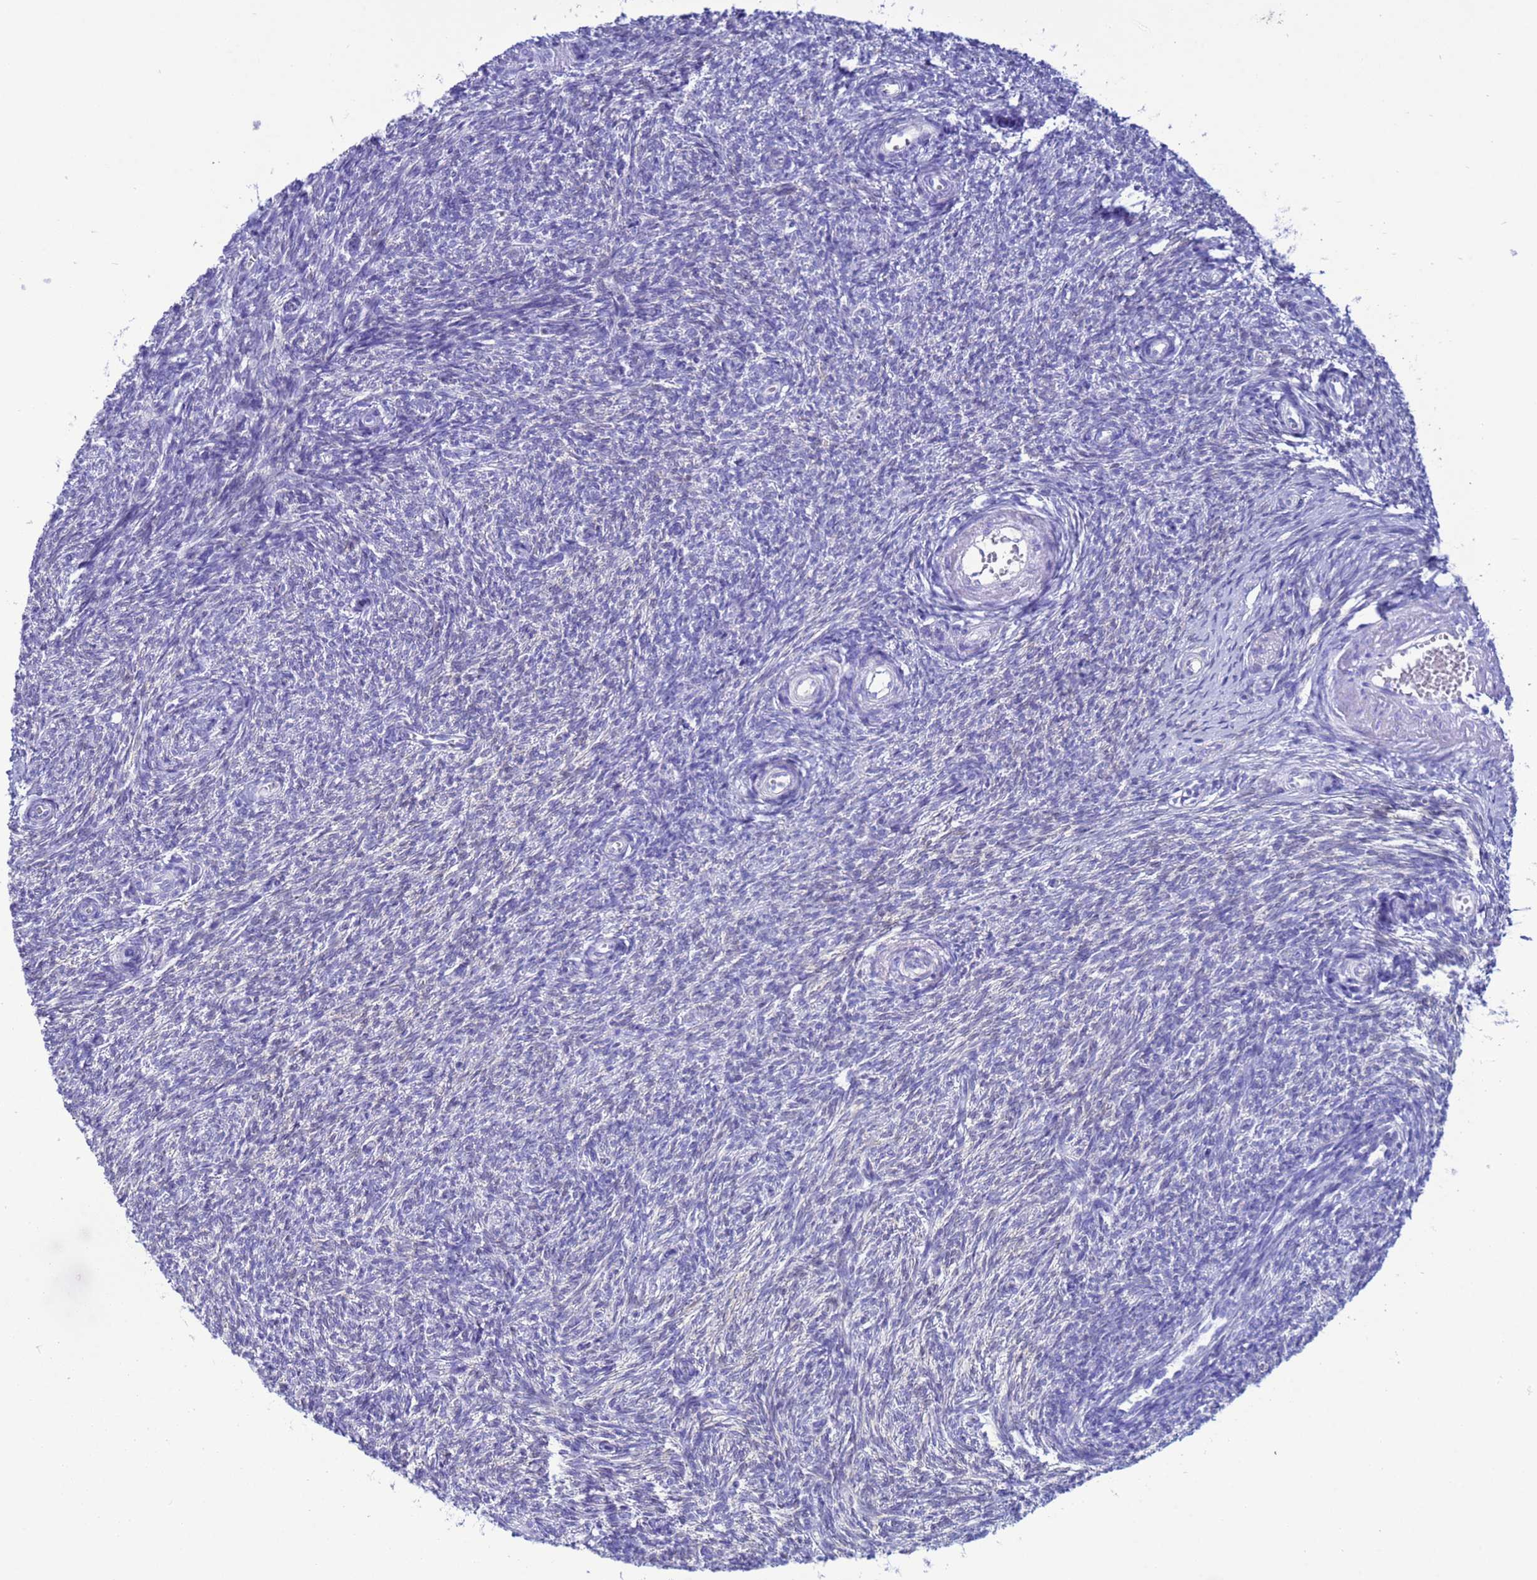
{"staining": {"intensity": "negative", "quantity": "none", "location": "none"}, "tissue": "ovary", "cell_type": "Ovarian stroma cells", "image_type": "normal", "snomed": [{"axis": "morphology", "description": "Normal tissue, NOS"}, {"axis": "topography", "description": "Ovary"}], "caption": "Immunohistochemical staining of unremarkable human ovary demonstrates no significant staining in ovarian stroma cells. Brightfield microscopy of immunohistochemistry (IHC) stained with DAB (3,3'-diaminobenzidine) (brown) and hematoxylin (blue), captured at high magnification.", "gene": "AKR1C2", "patient": {"sex": "female", "age": 44}}